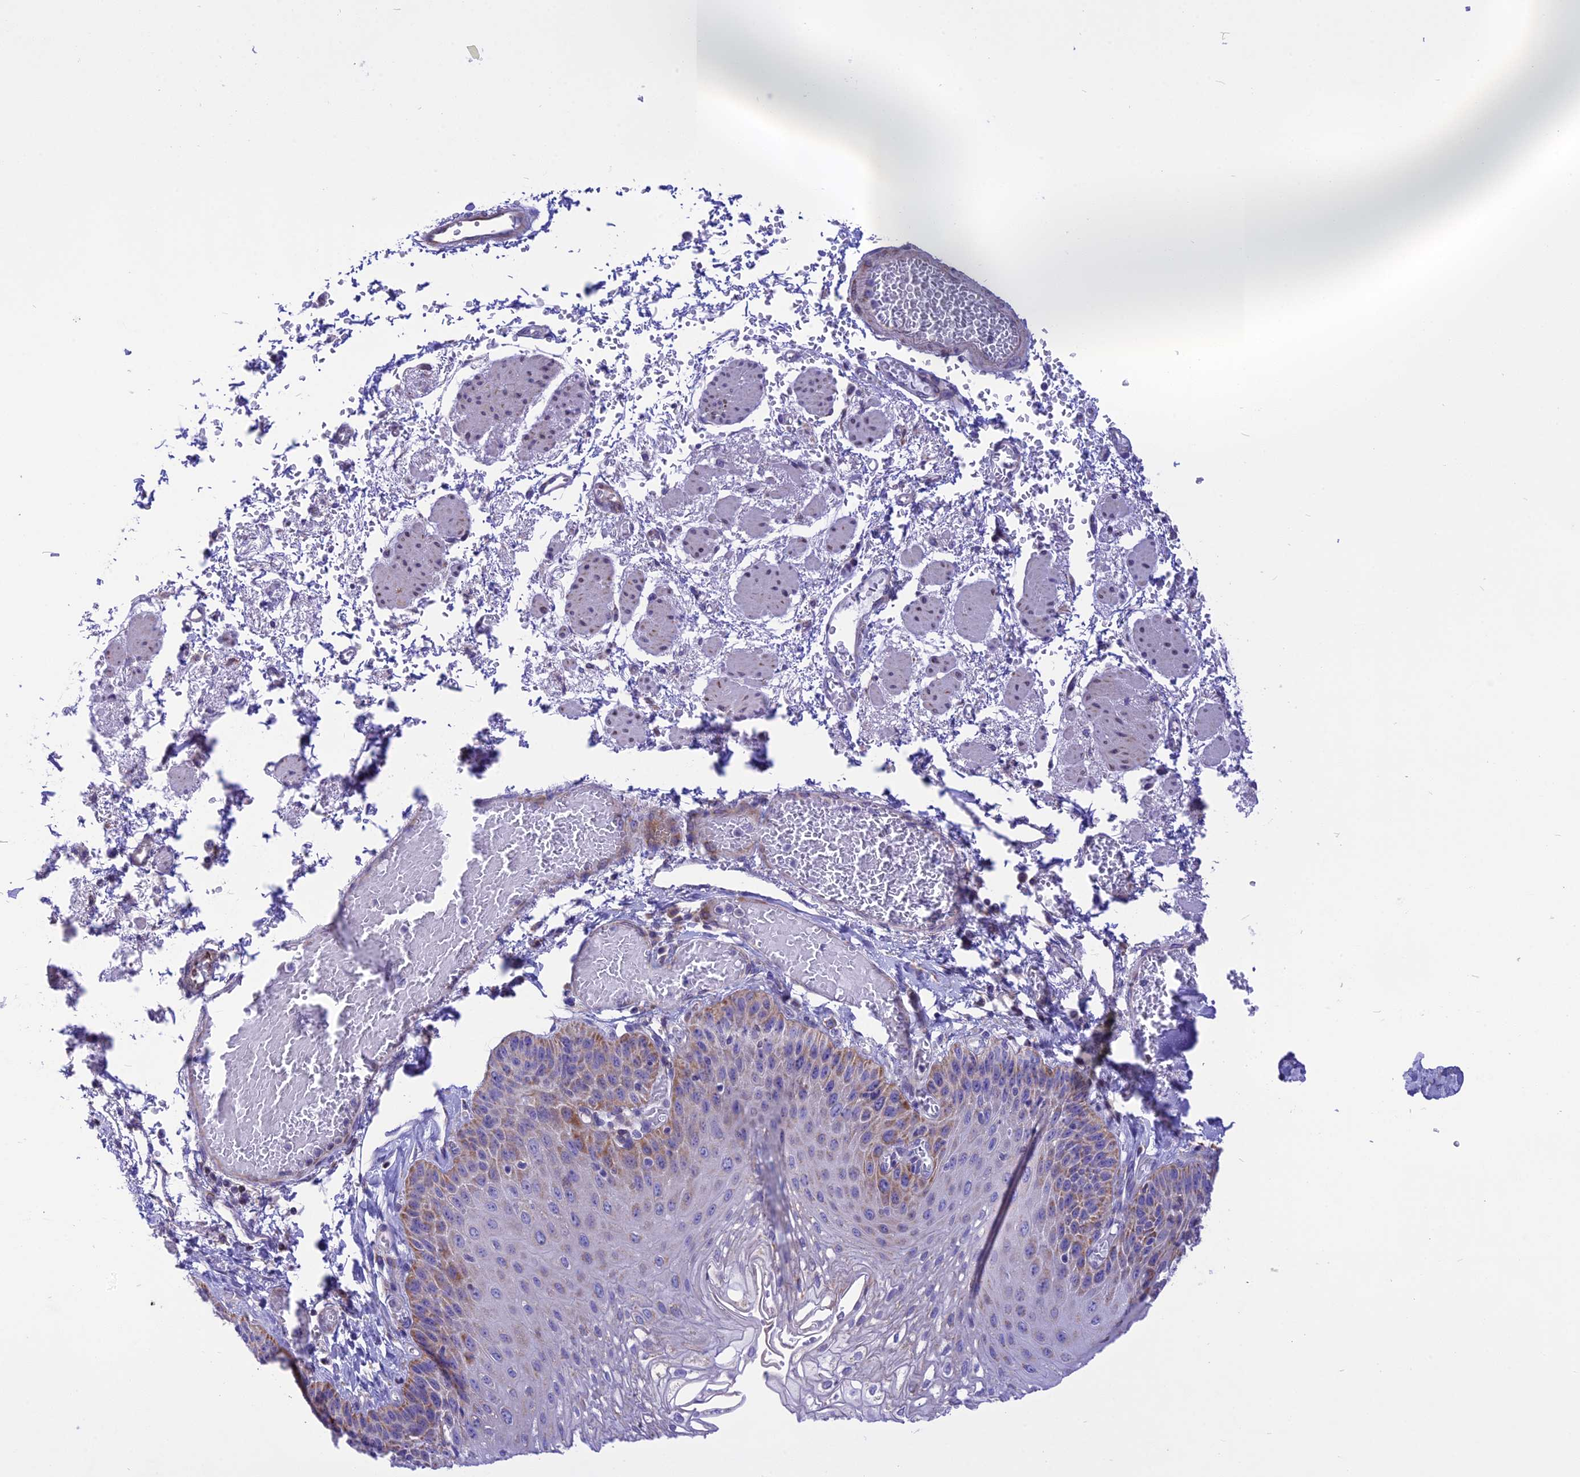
{"staining": {"intensity": "moderate", "quantity": "<25%", "location": "cytoplasmic/membranous"}, "tissue": "esophagus", "cell_type": "Squamous epithelial cells", "image_type": "normal", "snomed": [{"axis": "morphology", "description": "Normal tissue, NOS"}, {"axis": "topography", "description": "Esophagus"}], "caption": "Squamous epithelial cells exhibit moderate cytoplasmic/membranous staining in approximately <25% of cells in normal esophagus.", "gene": "DOC2B", "patient": {"sex": "male", "age": 81}}